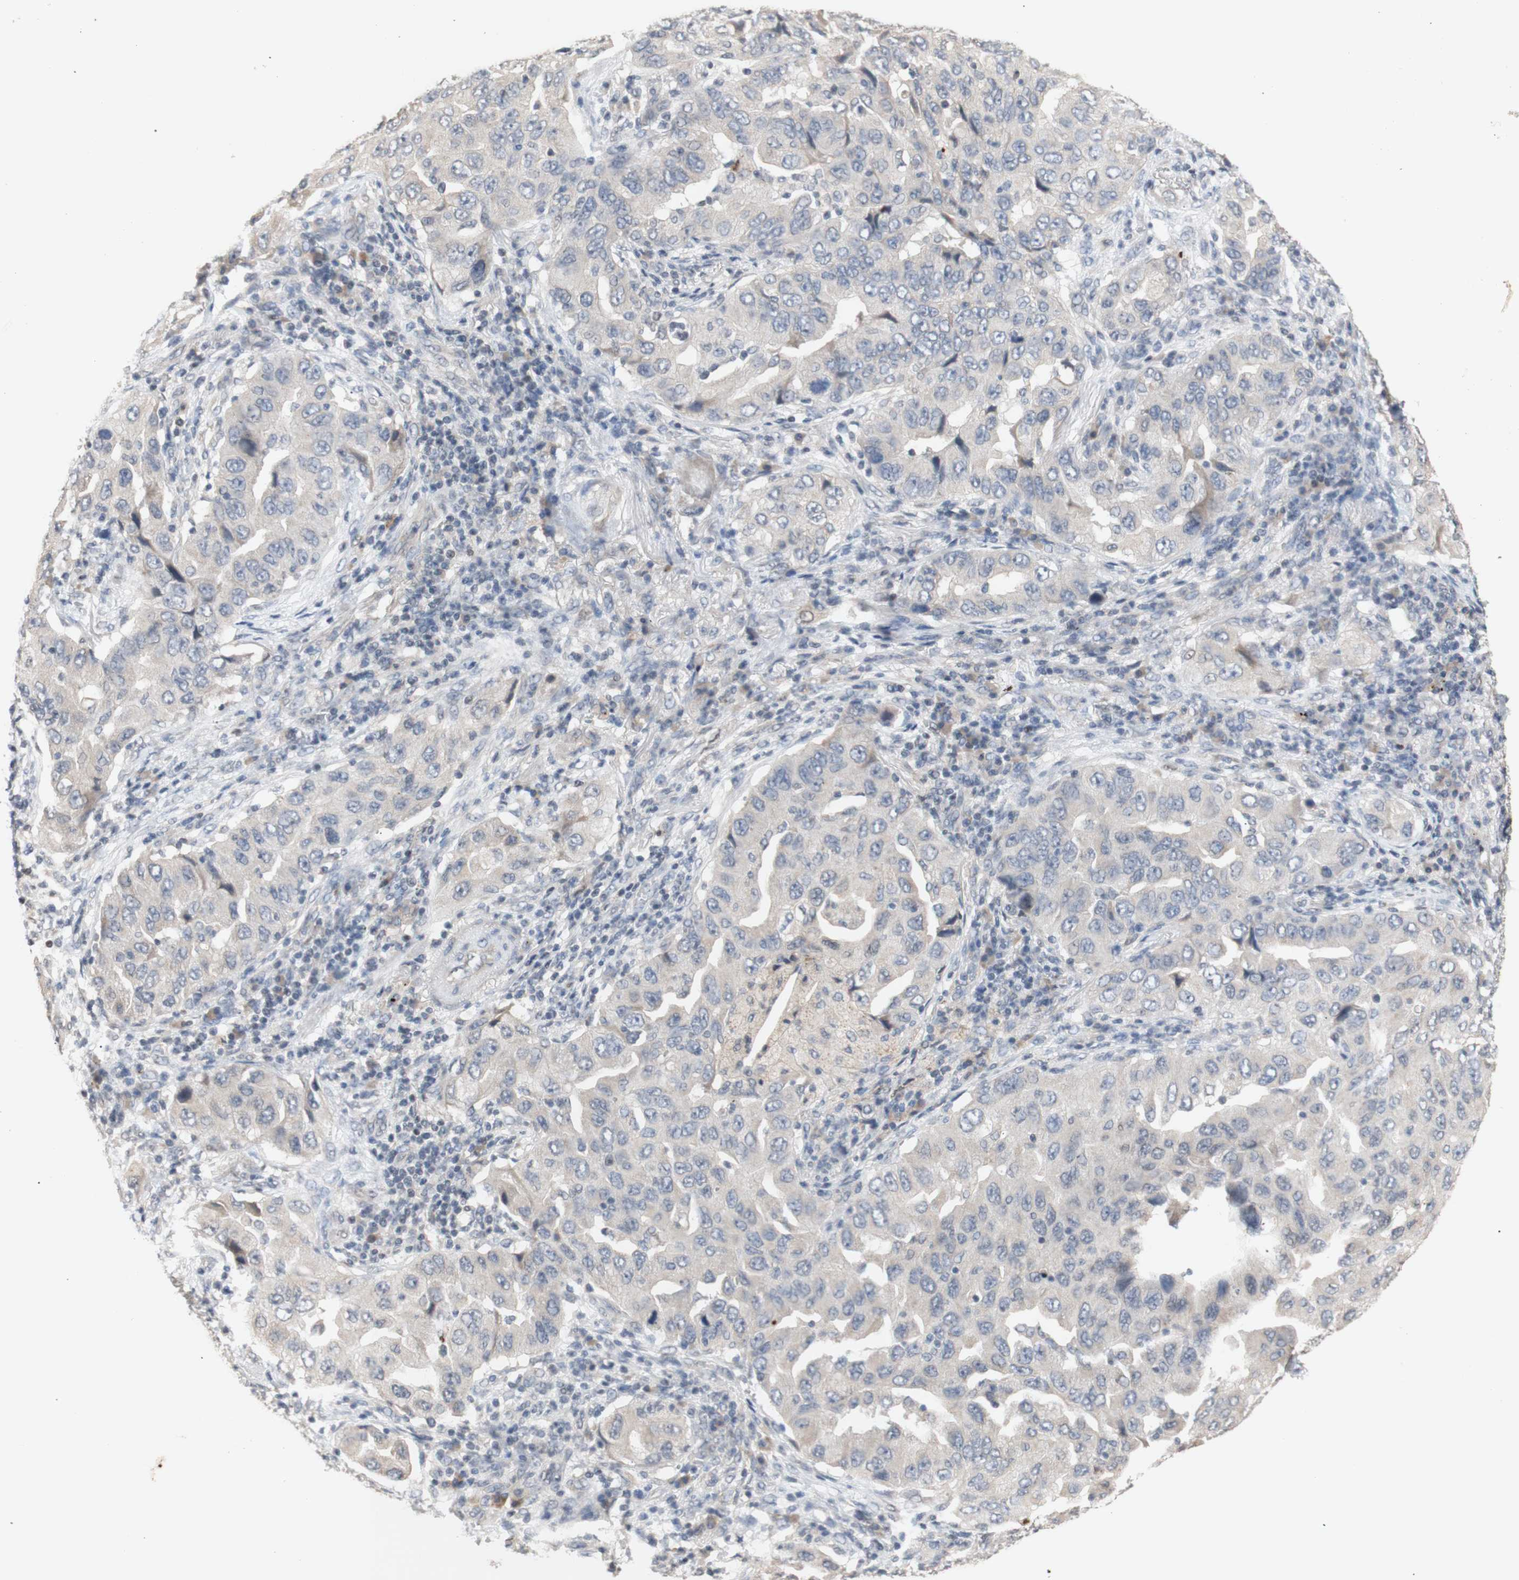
{"staining": {"intensity": "weak", "quantity": "25%-75%", "location": "cytoplasmic/membranous"}, "tissue": "lung cancer", "cell_type": "Tumor cells", "image_type": "cancer", "snomed": [{"axis": "morphology", "description": "Adenocarcinoma, NOS"}, {"axis": "topography", "description": "Lung"}], "caption": "A micrograph of human lung cancer stained for a protein displays weak cytoplasmic/membranous brown staining in tumor cells.", "gene": "FOSB", "patient": {"sex": "female", "age": 65}}